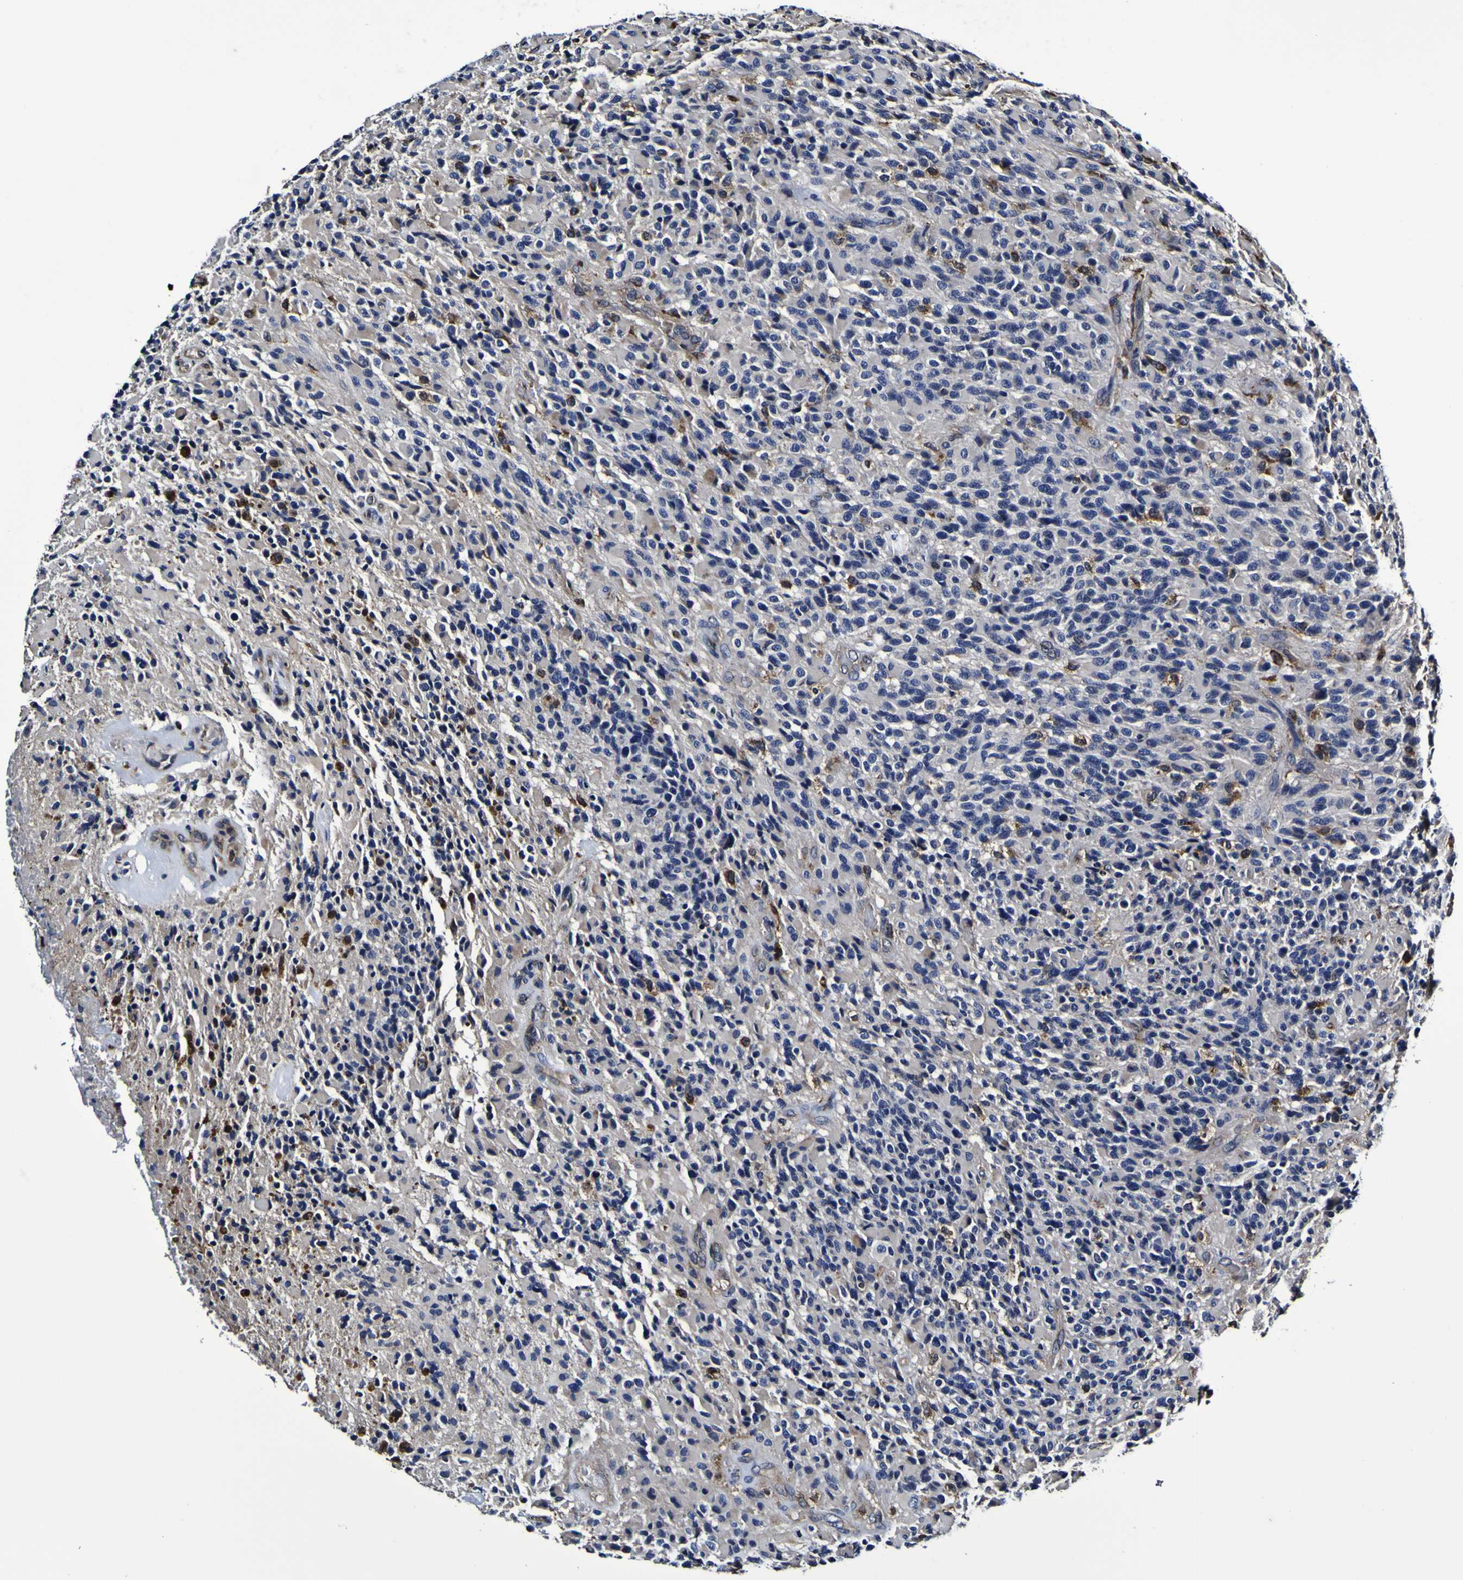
{"staining": {"intensity": "negative", "quantity": "none", "location": "none"}, "tissue": "glioma", "cell_type": "Tumor cells", "image_type": "cancer", "snomed": [{"axis": "morphology", "description": "Glioma, malignant, High grade"}, {"axis": "topography", "description": "Brain"}], "caption": "Tumor cells are negative for protein expression in human high-grade glioma (malignant). (DAB IHC visualized using brightfield microscopy, high magnification).", "gene": "GPX1", "patient": {"sex": "male", "age": 71}}